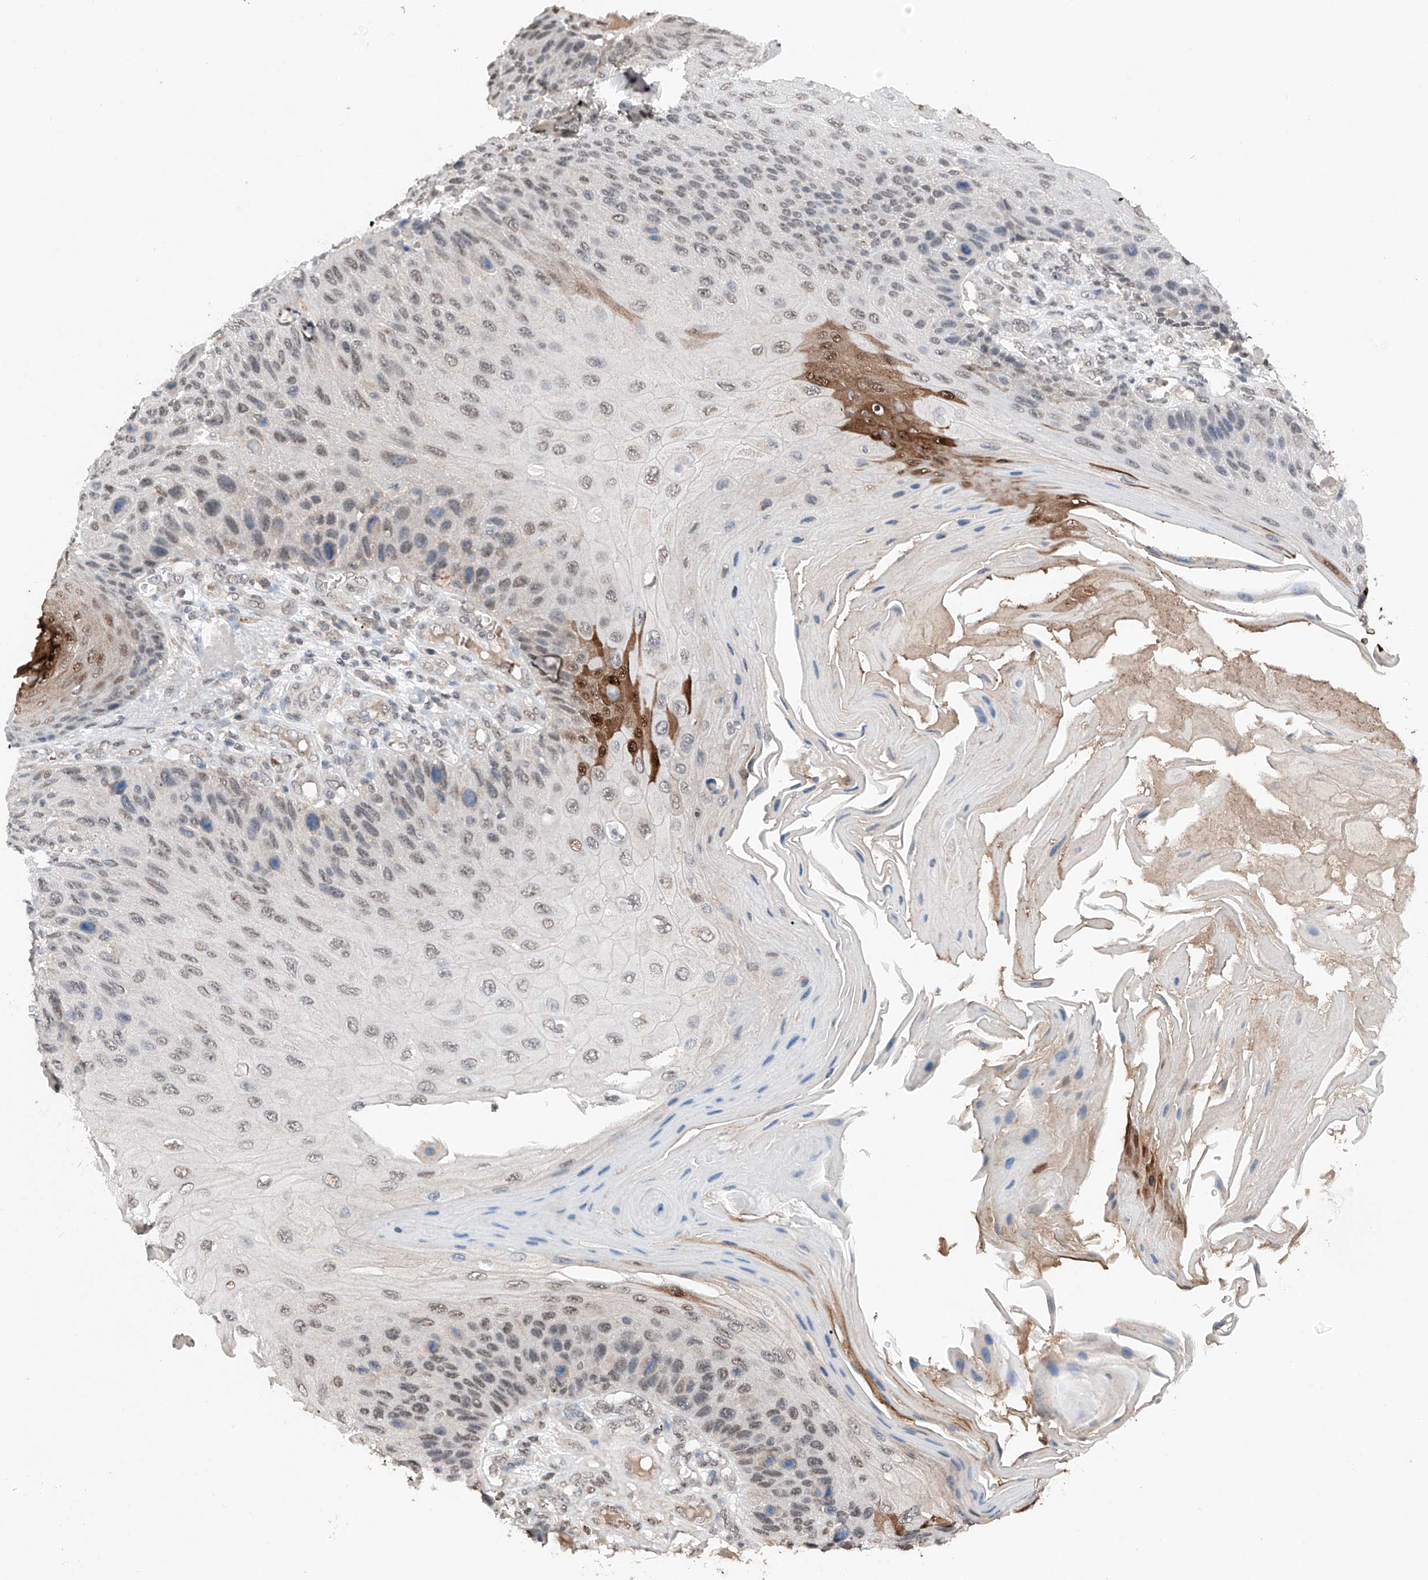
{"staining": {"intensity": "moderate", "quantity": "<25%", "location": "cytoplasmic/membranous,nuclear"}, "tissue": "skin cancer", "cell_type": "Tumor cells", "image_type": "cancer", "snomed": [{"axis": "morphology", "description": "Squamous cell carcinoma, NOS"}, {"axis": "topography", "description": "Skin"}], "caption": "Protein expression analysis of skin squamous cell carcinoma shows moderate cytoplasmic/membranous and nuclear expression in about <25% of tumor cells.", "gene": "TBX4", "patient": {"sex": "female", "age": 88}}